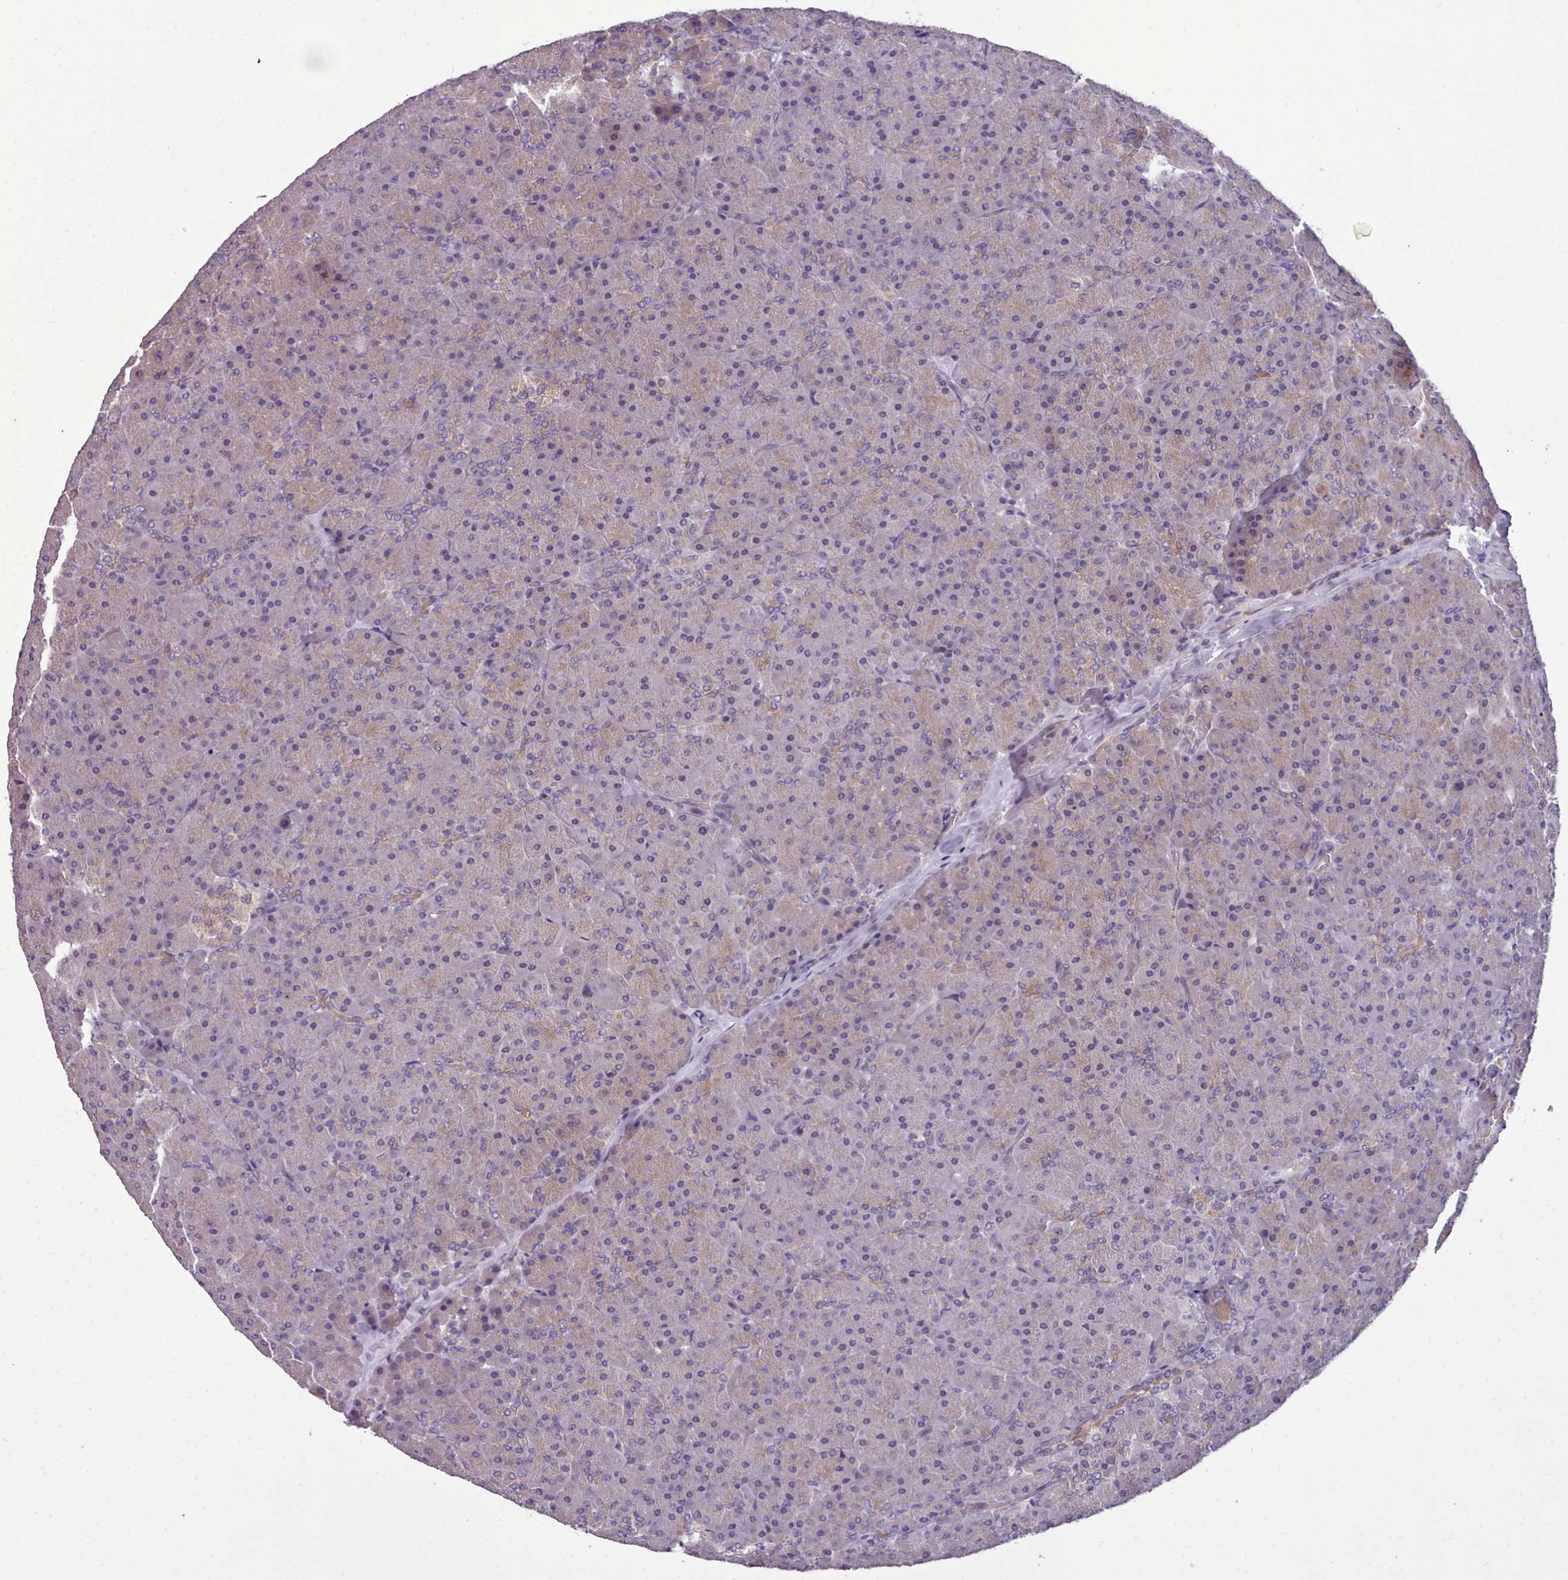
{"staining": {"intensity": "weak", "quantity": "25%-75%", "location": "cytoplasmic/membranous"}, "tissue": "pancreas", "cell_type": "Exocrine glandular cells", "image_type": "normal", "snomed": [{"axis": "morphology", "description": "Normal tissue, NOS"}, {"axis": "topography", "description": "Pancreas"}], "caption": "A brown stain highlights weak cytoplasmic/membranous expression of a protein in exocrine glandular cells of unremarkable human pancreas.", "gene": "KCTD16", "patient": {"sex": "male", "age": 36}}